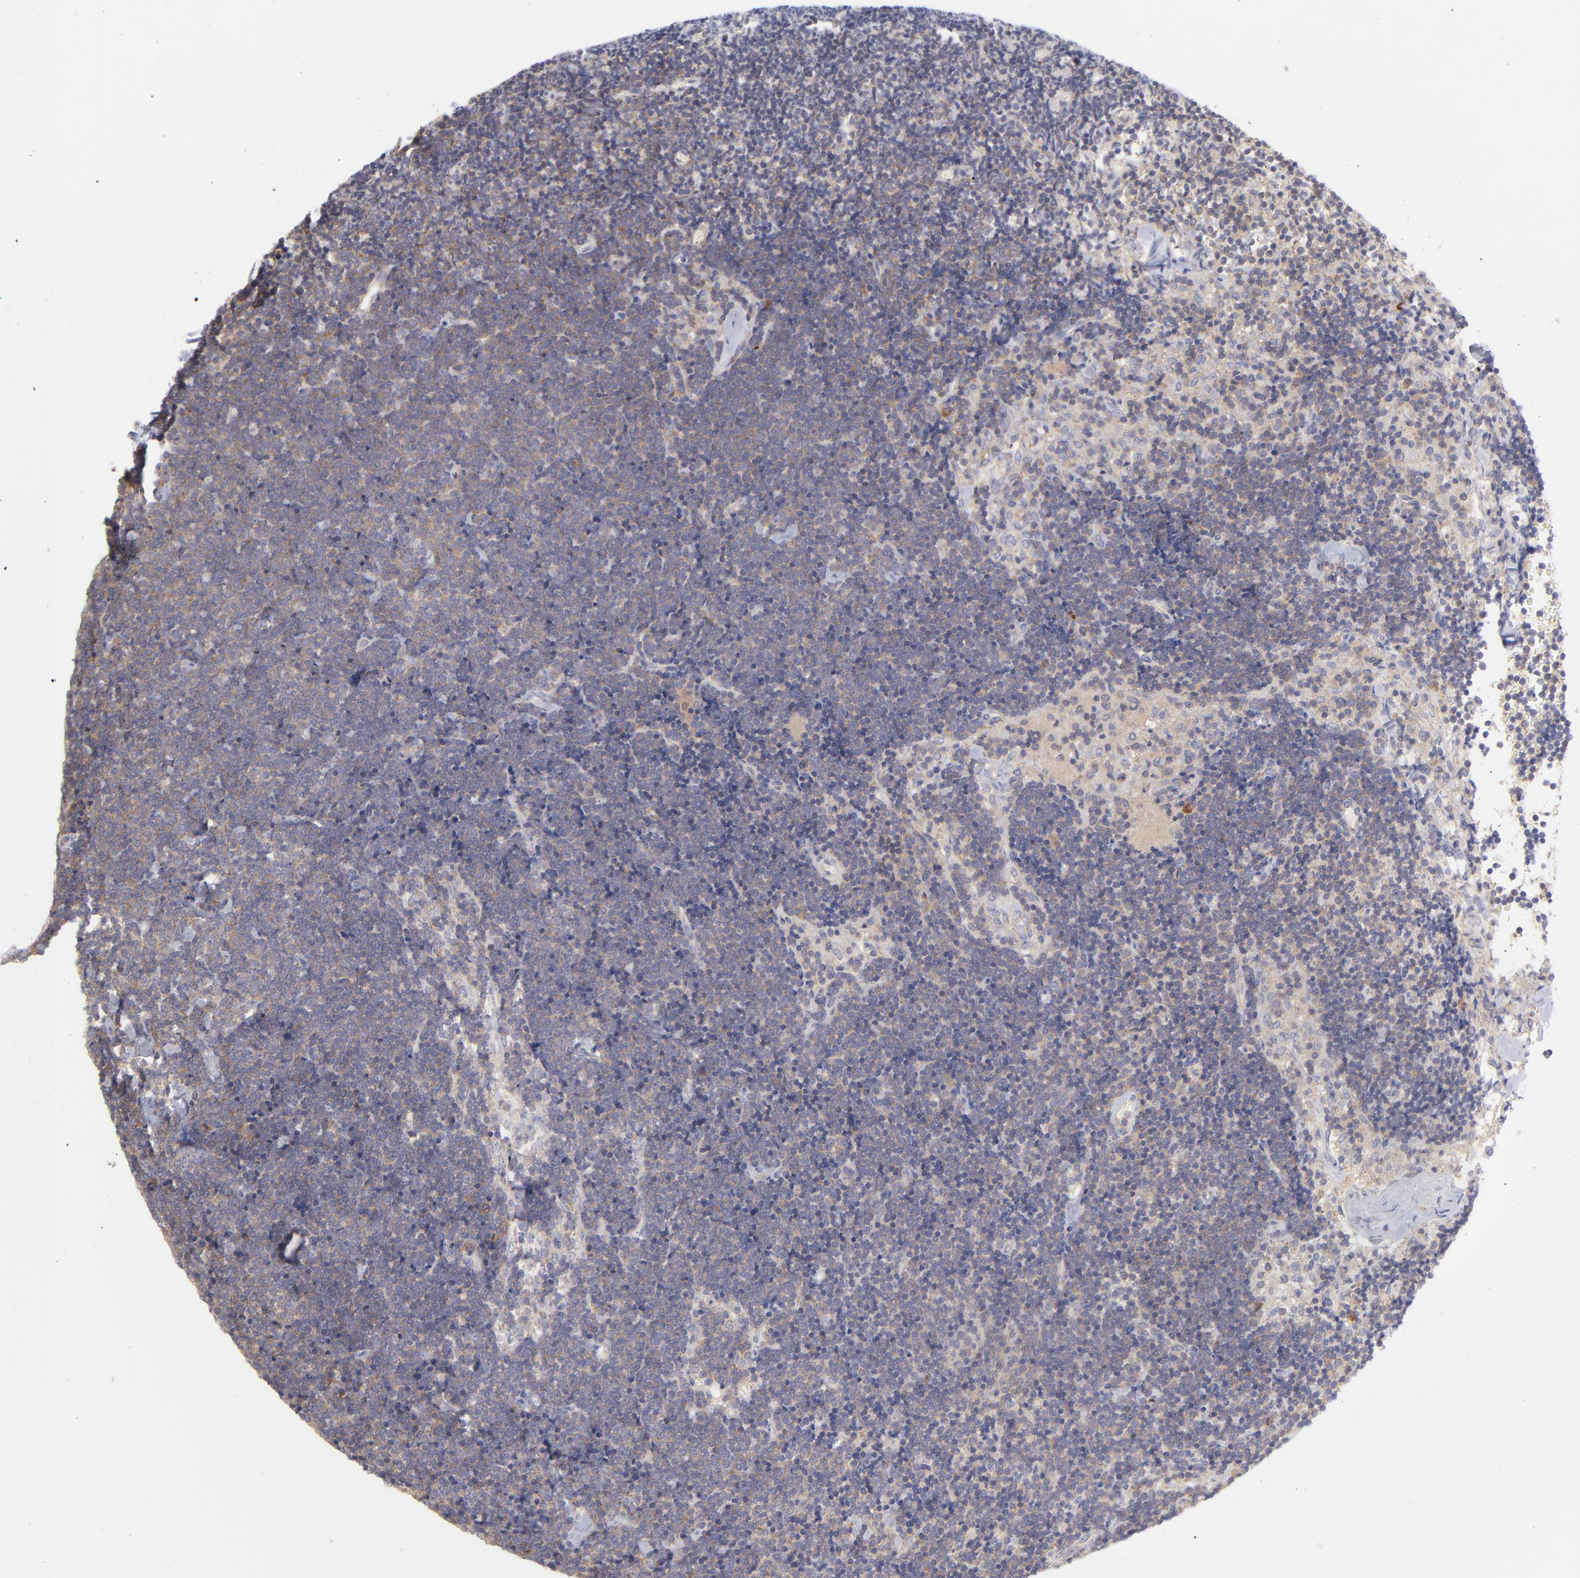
{"staining": {"intensity": "negative", "quantity": "none", "location": "none"}, "tissue": "lymph node", "cell_type": "Non-germinal center cells", "image_type": "normal", "snomed": [{"axis": "morphology", "description": "Normal tissue, NOS"}, {"axis": "topography", "description": "Lymph node"}], "caption": "Histopathology image shows no protein expression in non-germinal center cells of unremarkable lymph node. Nuclei are stained in blue.", "gene": "RPLP0", "patient": {"sex": "male", "age": 63}}